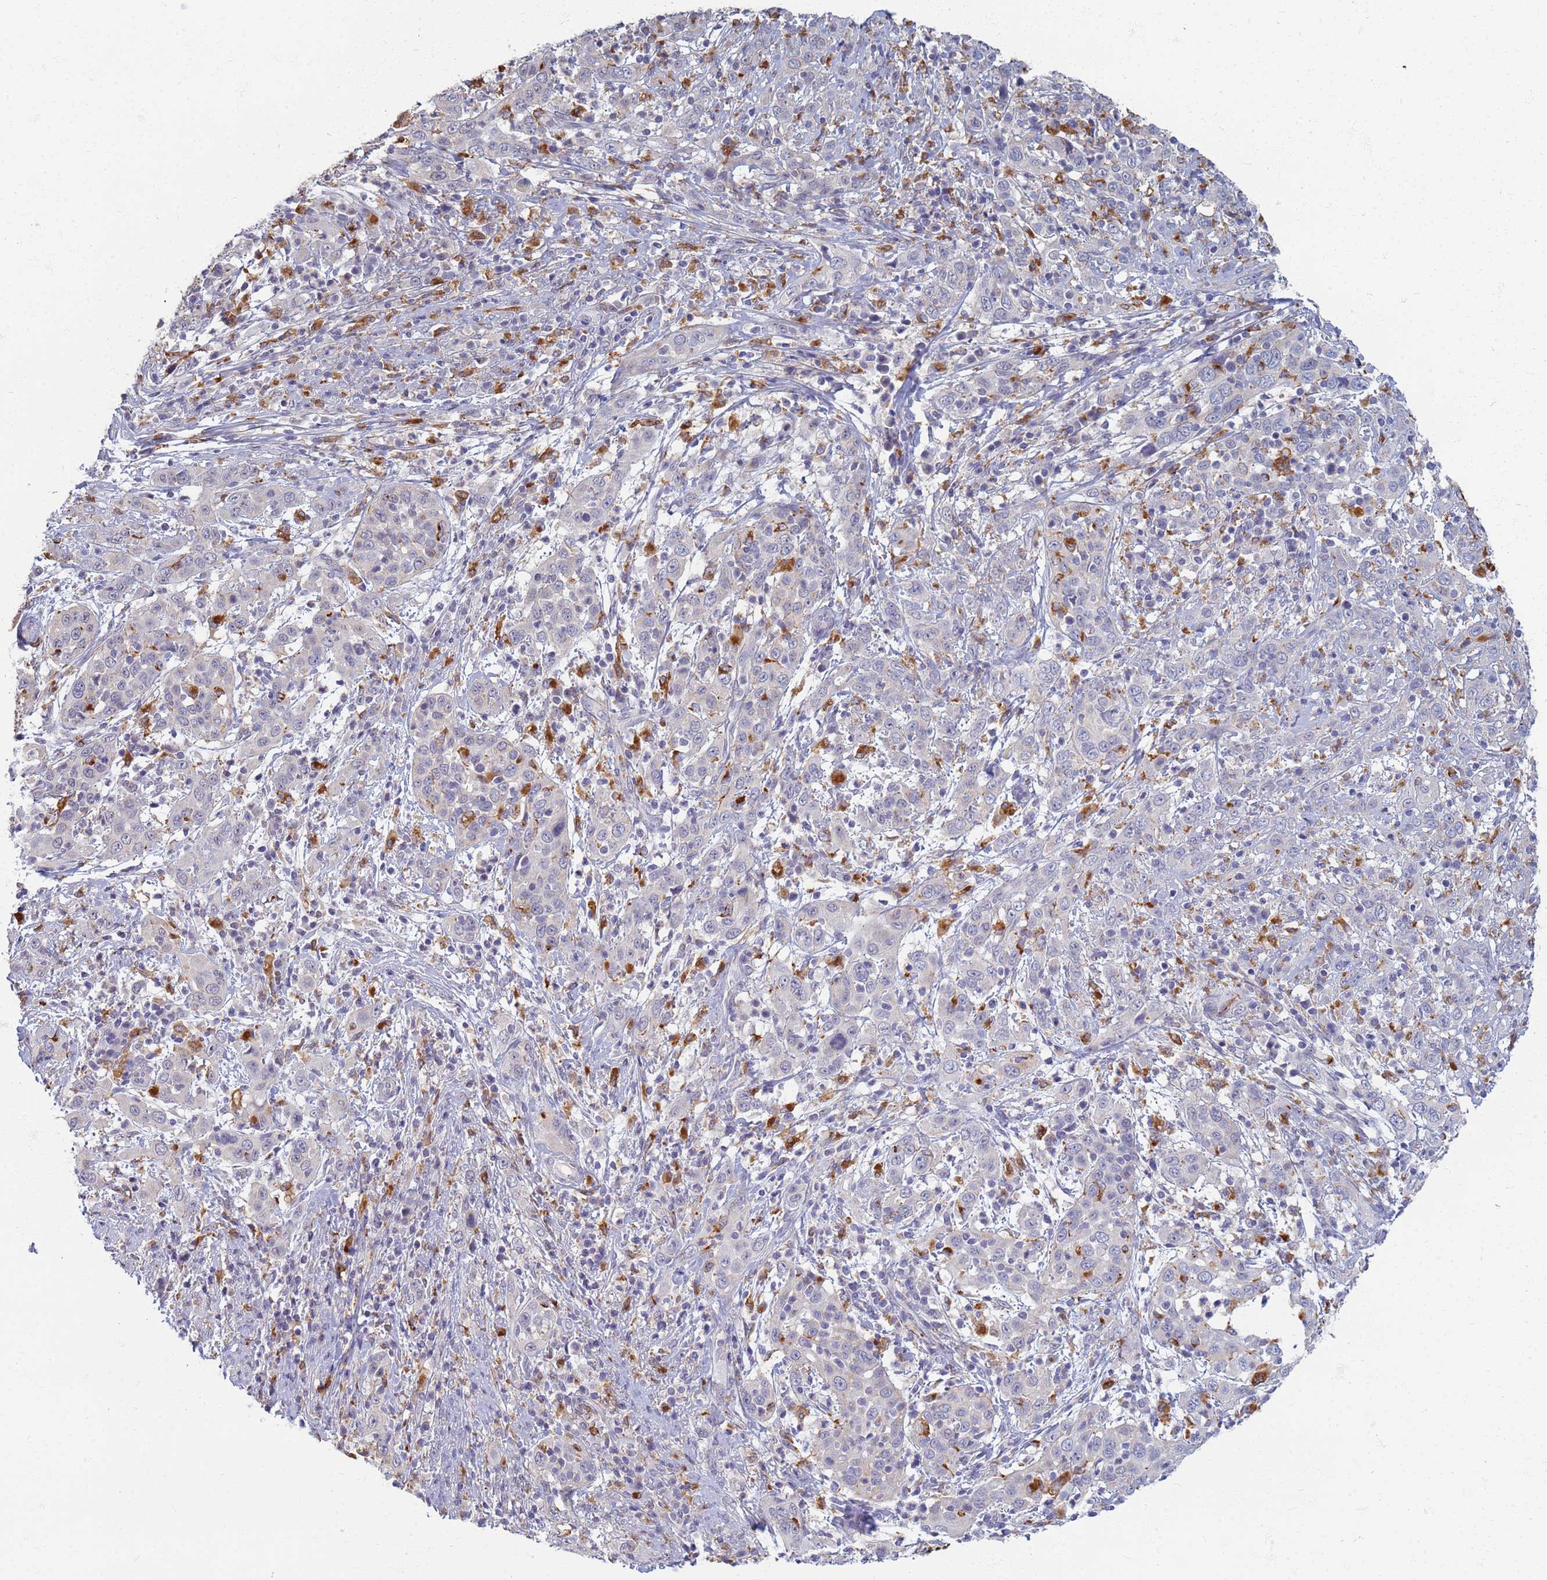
{"staining": {"intensity": "negative", "quantity": "none", "location": "none"}, "tissue": "cervical cancer", "cell_type": "Tumor cells", "image_type": "cancer", "snomed": [{"axis": "morphology", "description": "Squamous cell carcinoma, NOS"}, {"axis": "topography", "description": "Cervix"}], "caption": "IHC micrograph of neoplastic tissue: human squamous cell carcinoma (cervical) stained with DAB exhibits no significant protein positivity in tumor cells.", "gene": "ATP6V1E1", "patient": {"sex": "female", "age": 46}}